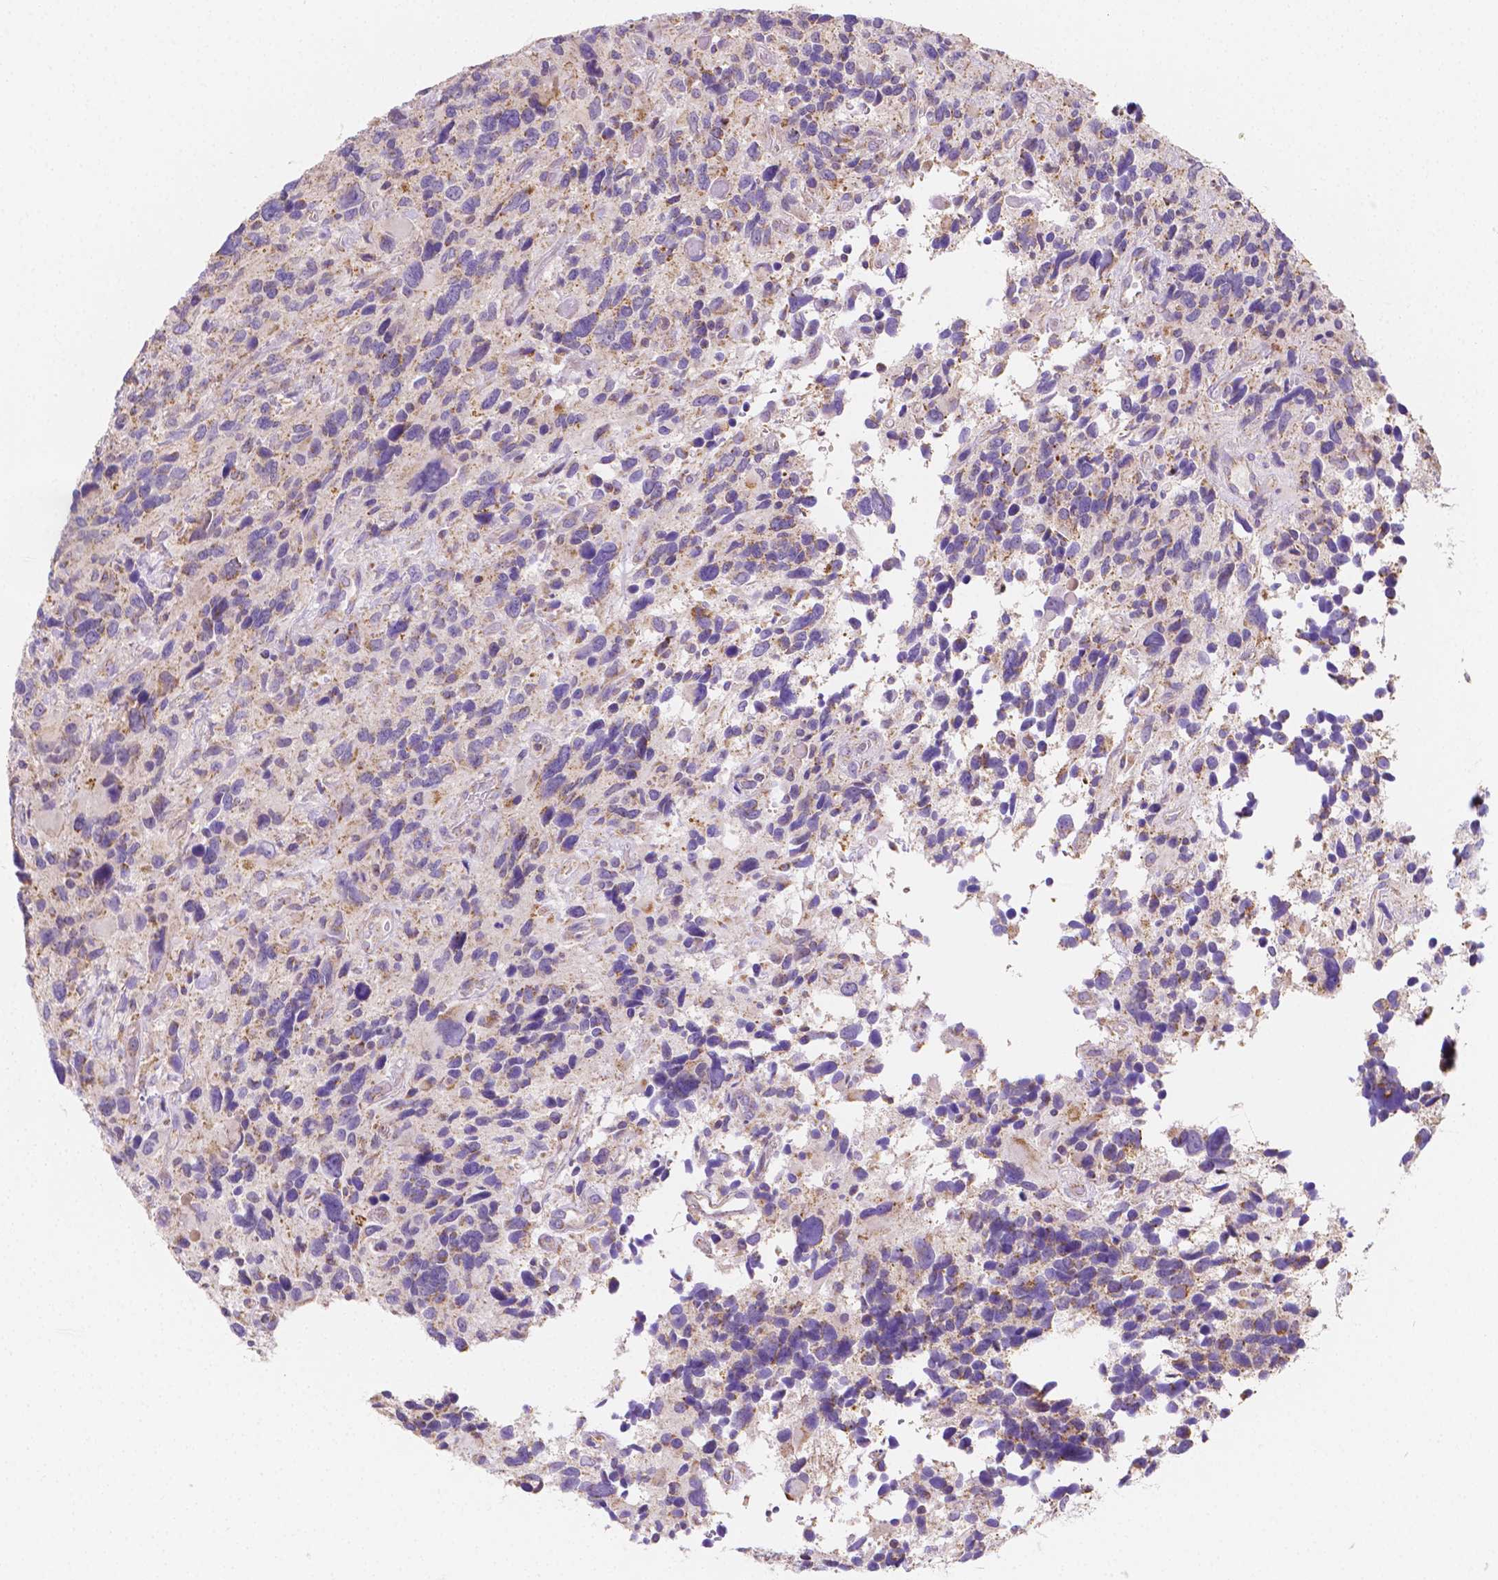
{"staining": {"intensity": "moderate", "quantity": "<25%", "location": "cytoplasmic/membranous"}, "tissue": "glioma", "cell_type": "Tumor cells", "image_type": "cancer", "snomed": [{"axis": "morphology", "description": "Glioma, malignant, High grade"}, {"axis": "topography", "description": "Brain"}], "caption": "Human malignant glioma (high-grade) stained for a protein (brown) shows moderate cytoplasmic/membranous positive expression in approximately <25% of tumor cells.", "gene": "SGTB", "patient": {"sex": "male", "age": 46}}